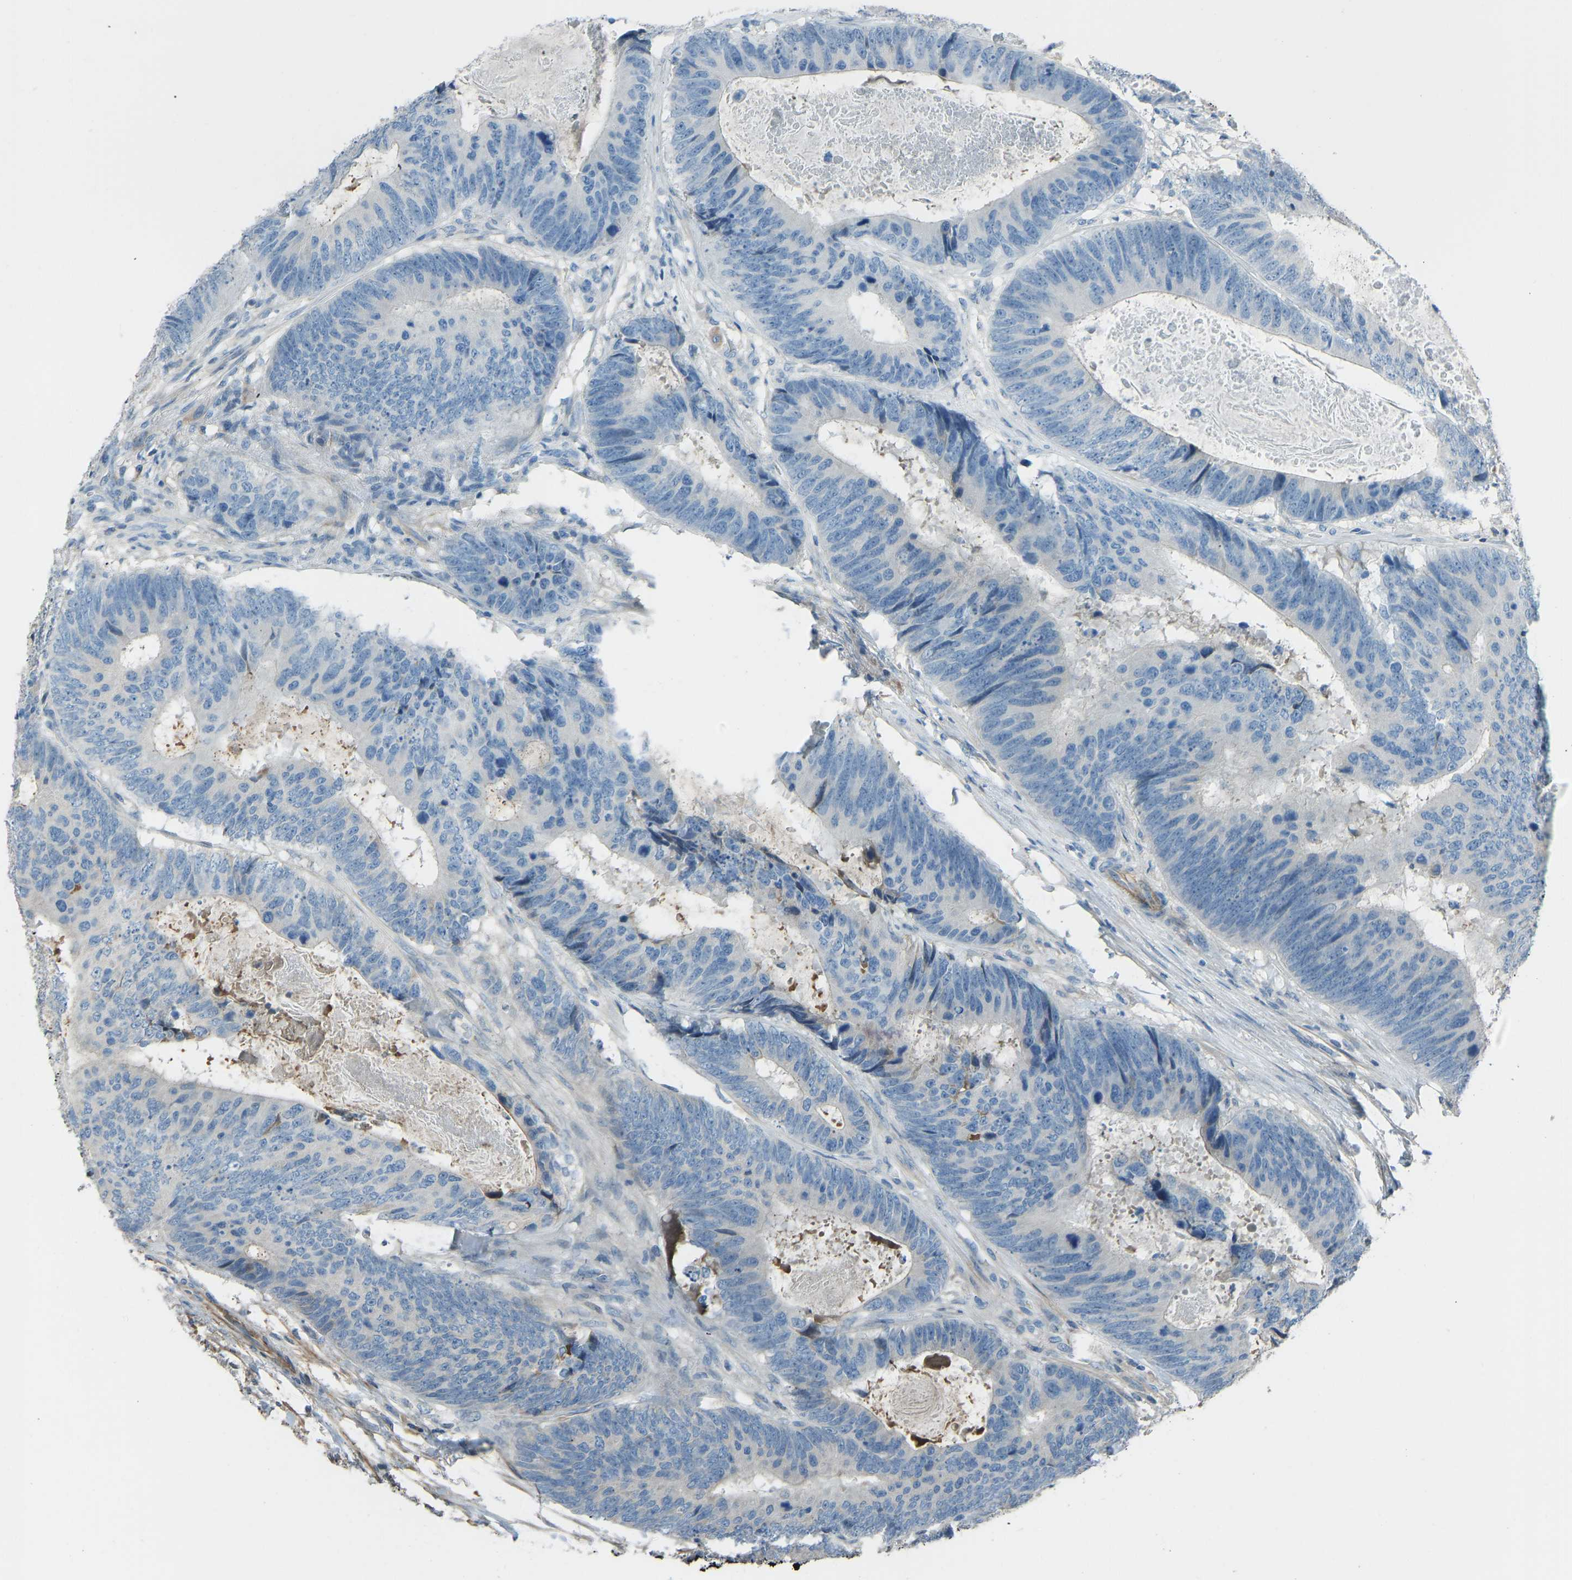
{"staining": {"intensity": "negative", "quantity": "none", "location": "none"}, "tissue": "colorectal cancer", "cell_type": "Tumor cells", "image_type": "cancer", "snomed": [{"axis": "morphology", "description": "Adenocarcinoma, NOS"}, {"axis": "topography", "description": "Colon"}], "caption": "A micrograph of human colorectal adenocarcinoma is negative for staining in tumor cells.", "gene": "FBLN2", "patient": {"sex": "male", "age": 56}}